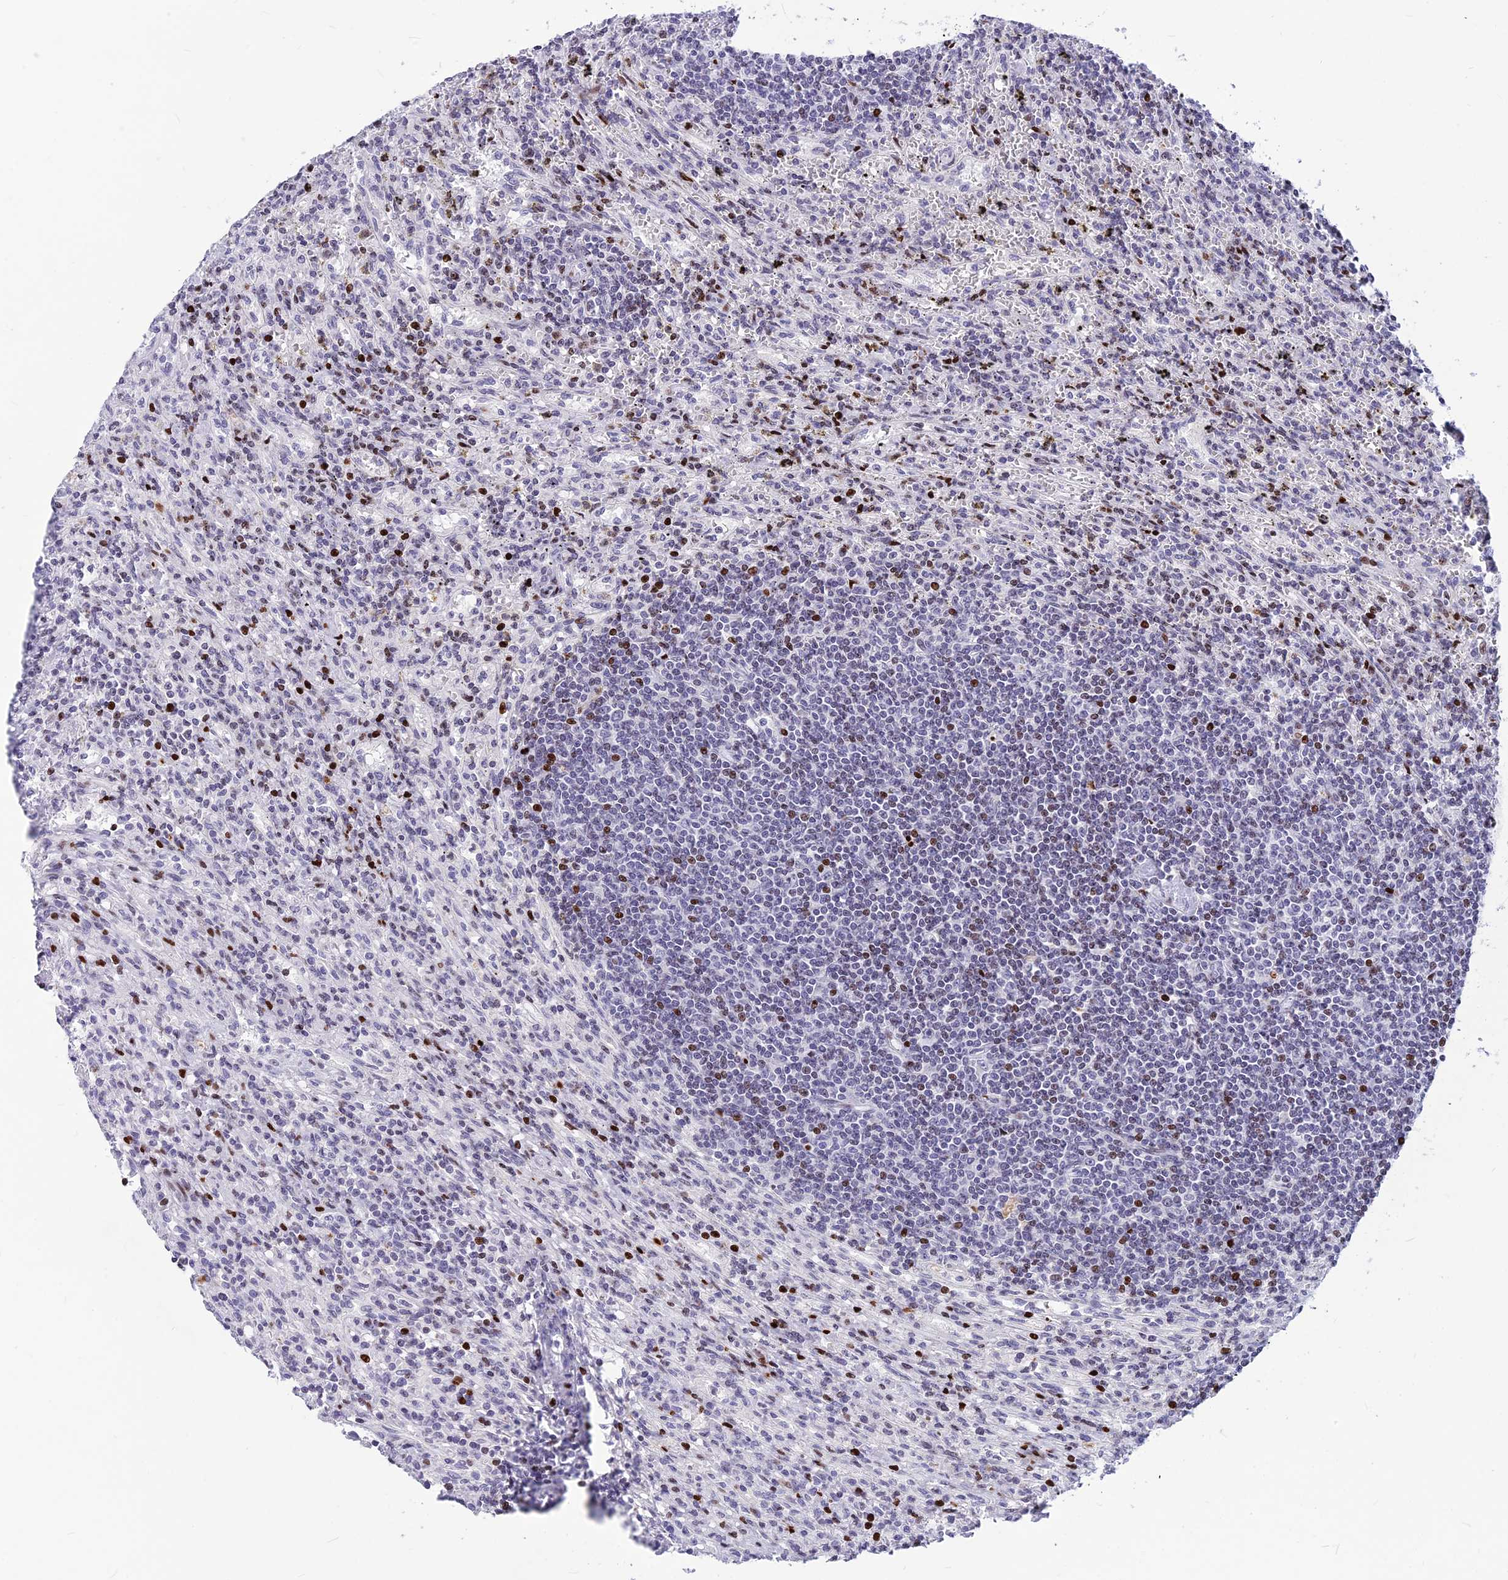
{"staining": {"intensity": "negative", "quantity": "none", "location": "none"}, "tissue": "lymphoma", "cell_type": "Tumor cells", "image_type": "cancer", "snomed": [{"axis": "morphology", "description": "Malignant lymphoma, non-Hodgkin's type, Low grade"}, {"axis": "topography", "description": "Spleen"}], "caption": "DAB (3,3'-diaminobenzidine) immunohistochemical staining of malignant lymphoma, non-Hodgkin's type (low-grade) exhibits no significant positivity in tumor cells. (DAB (3,3'-diaminobenzidine) immunohistochemistry (IHC) with hematoxylin counter stain).", "gene": "PRPS1", "patient": {"sex": "male", "age": 76}}